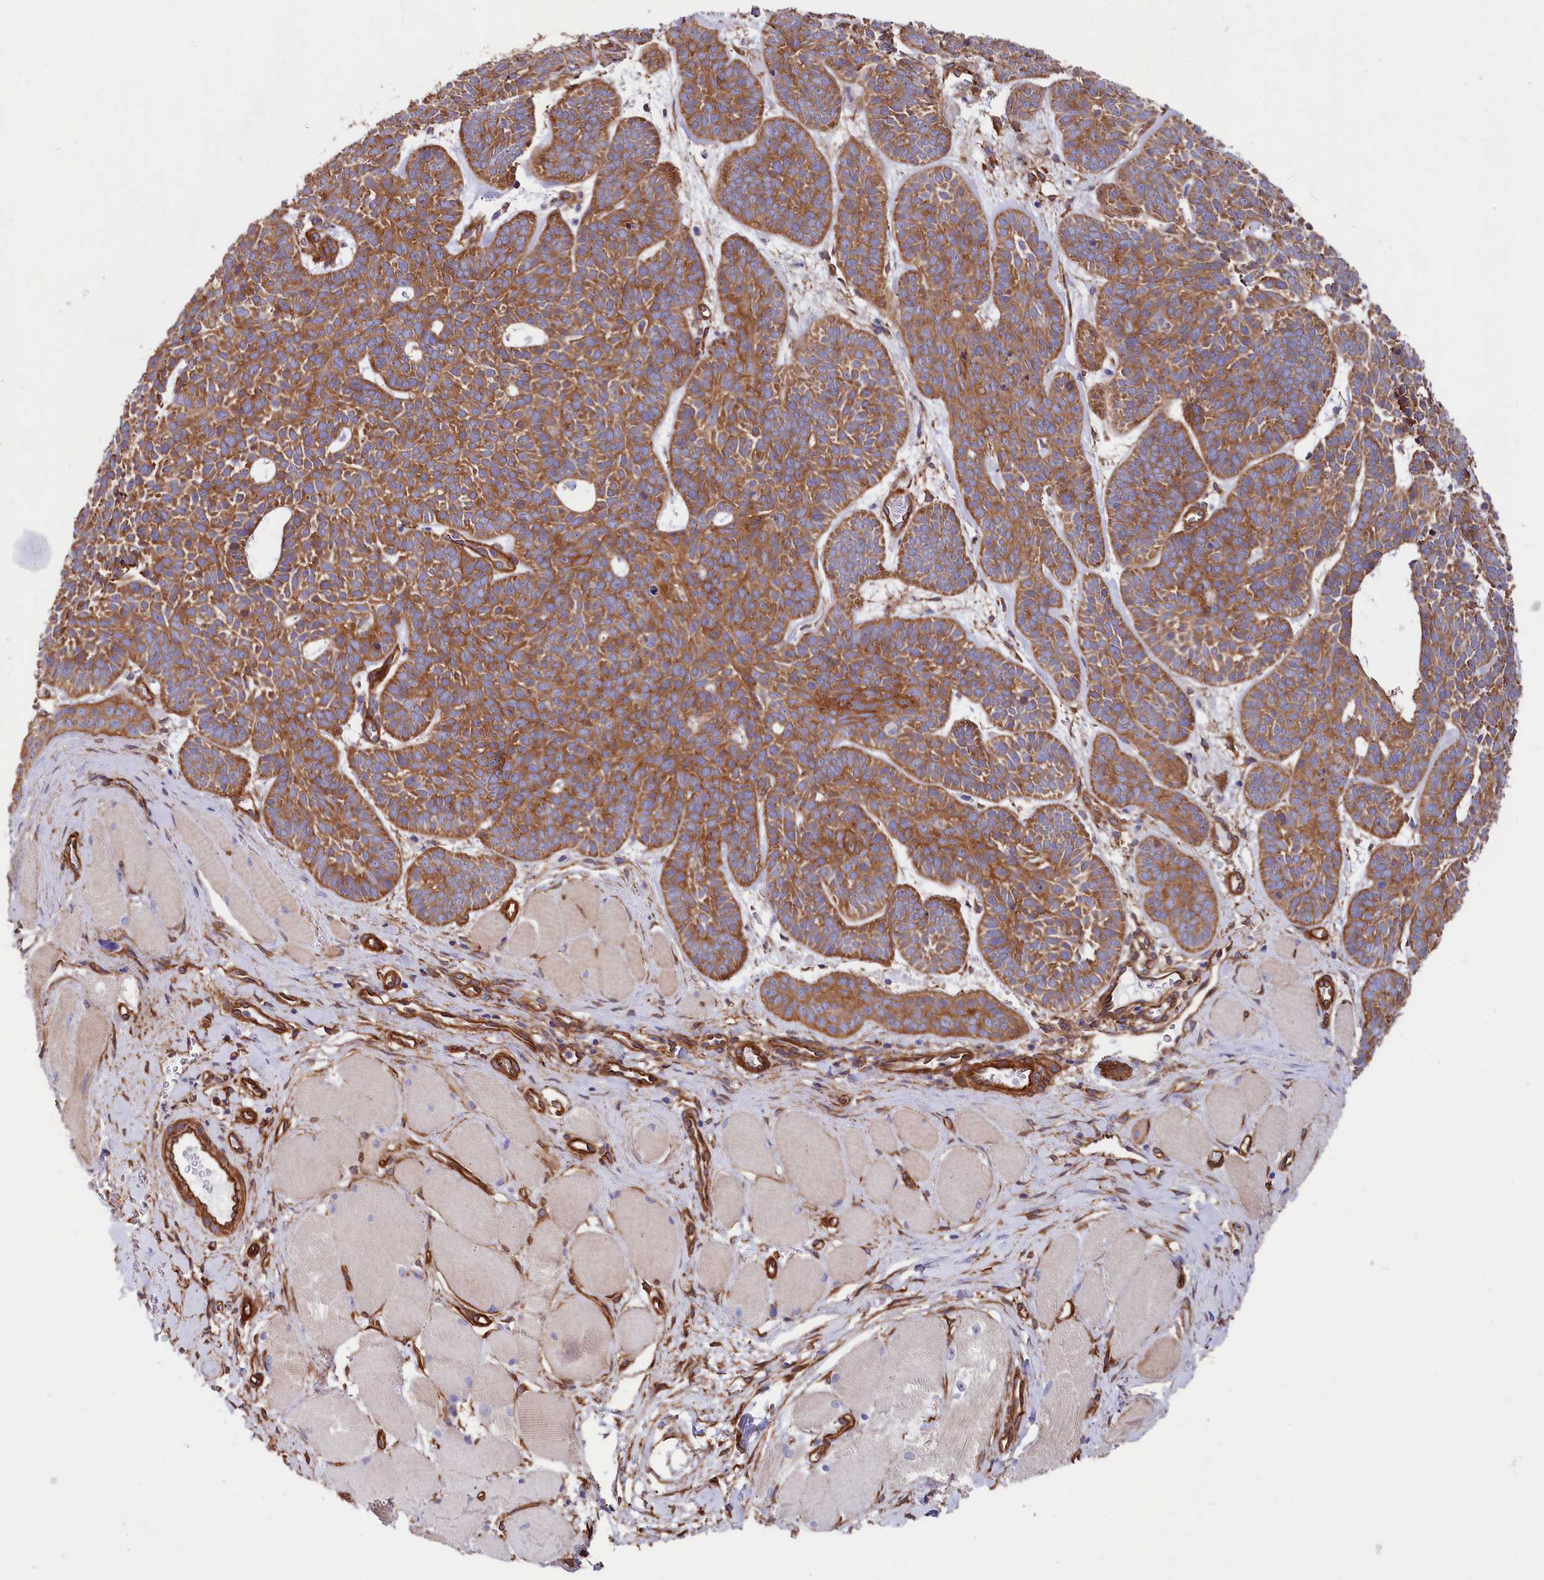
{"staining": {"intensity": "moderate", "quantity": ">75%", "location": "cytoplasmic/membranous"}, "tissue": "skin cancer", "cell_type": "Tumor cells", "image_type": "cancer", "snomed": [{"axis": "morphology", "description": "Basal cell carcinoma"}, {"axis": "topography", "description": "Skin"}], "caption": "Protein expression analysis of skin cancer (basal cell carcinoma) reveals moderate cytoplasmic/membranous positivity in approximately >75% of tumor cells.", "gene": "TNKS1BP1", "patient": {"sex": "male", "age": 85}}